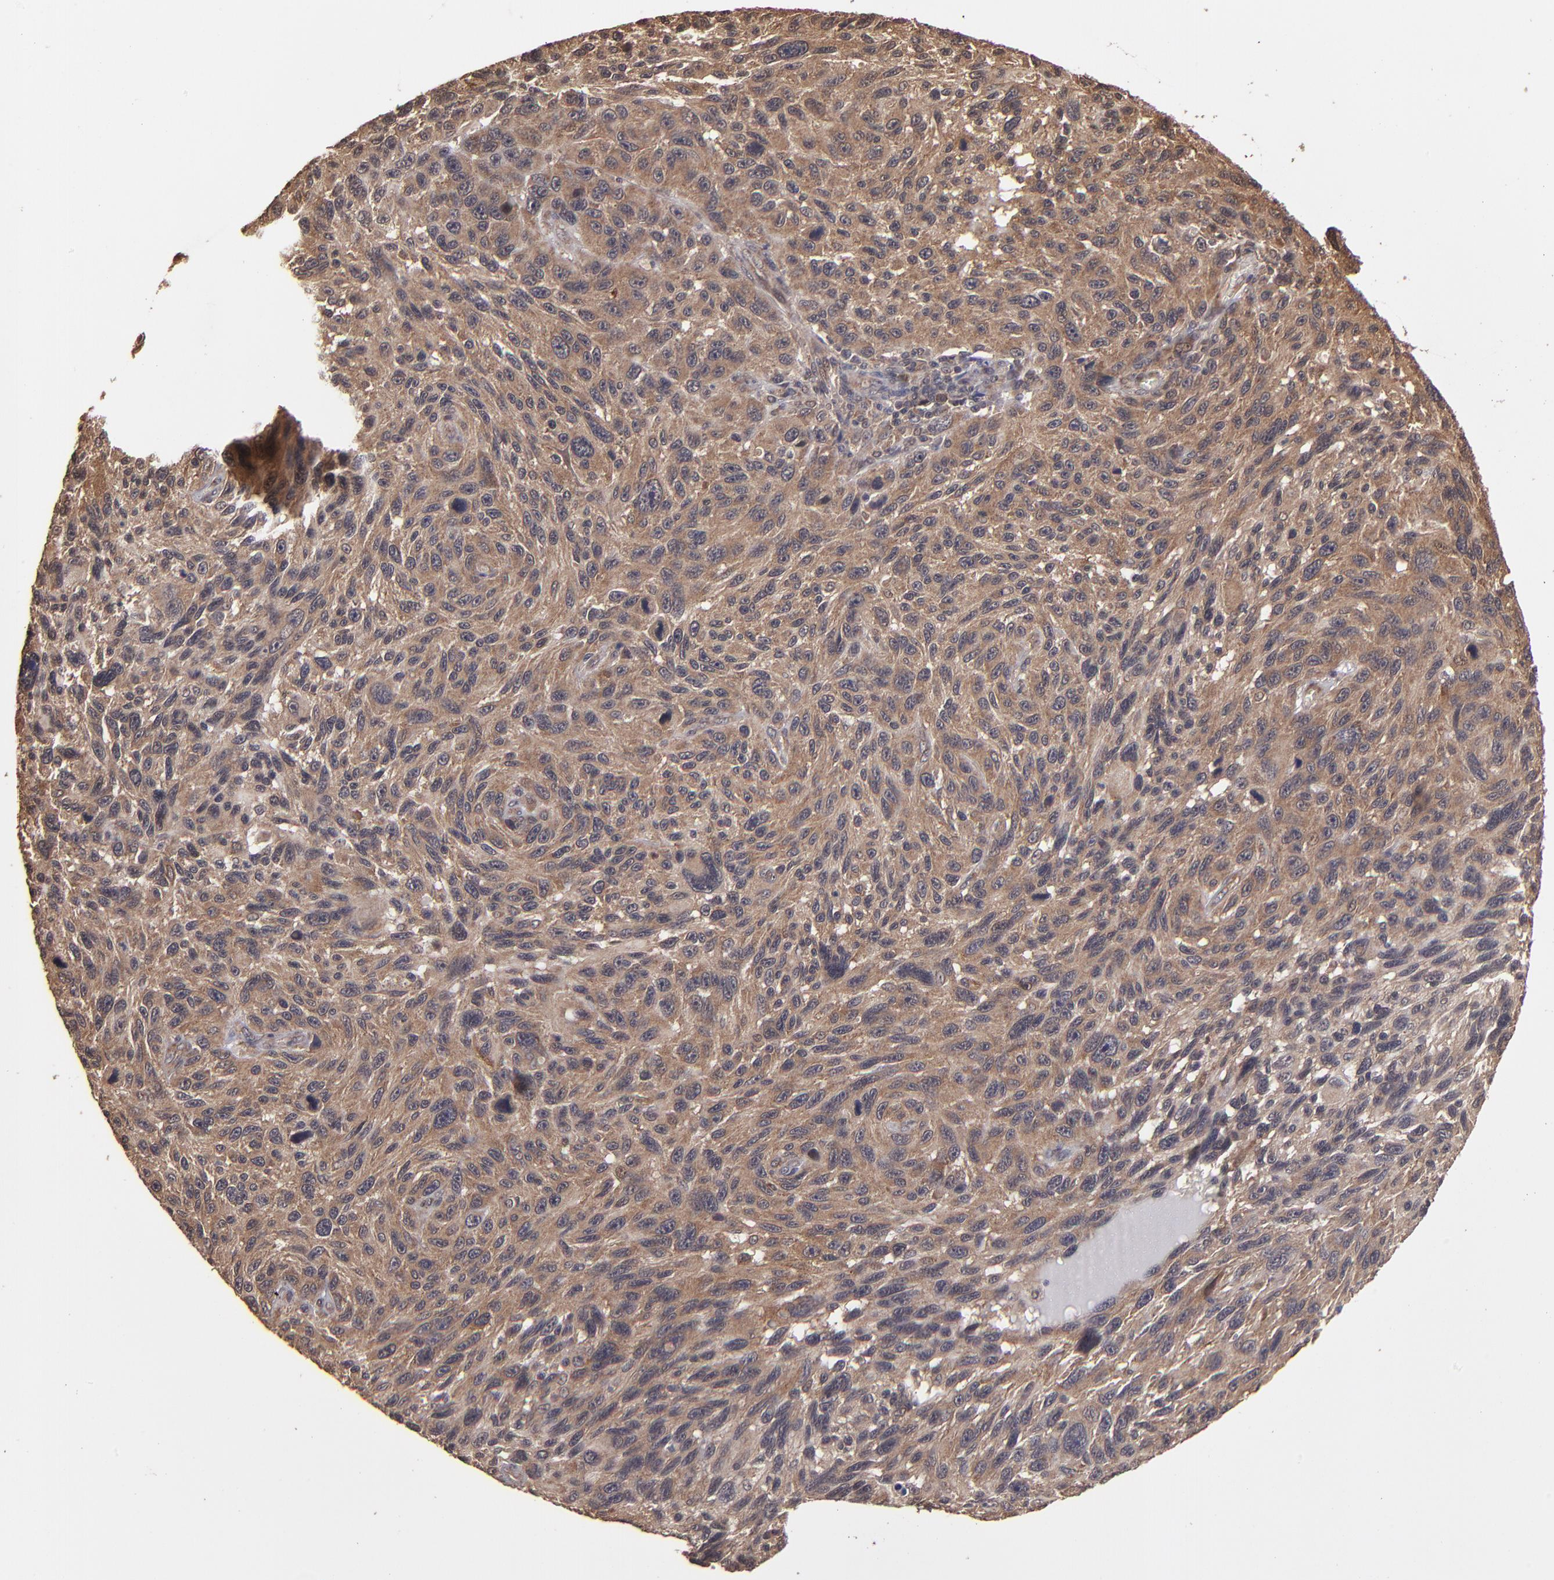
{"staining": {"intensity": "weak", "quantity": ">75%", "location": "cytoplasmic/membranous"}, "tissue": "melanoma", "cell_type": "Tumor cells", "image_type": "cancer", "snomed": [{"axis": "morphology", "description": "Malignant melanoma, NOS"}, {"axis": "topography", "description": "Skin"}], "caption": "A histopathology image of human melanoma stained for a protein exhibits weak cytoplasmic/membranous brown staining in tumor cells.", "gene": "NFE2L2", "patient": {"sex": "male", "age": 53}}